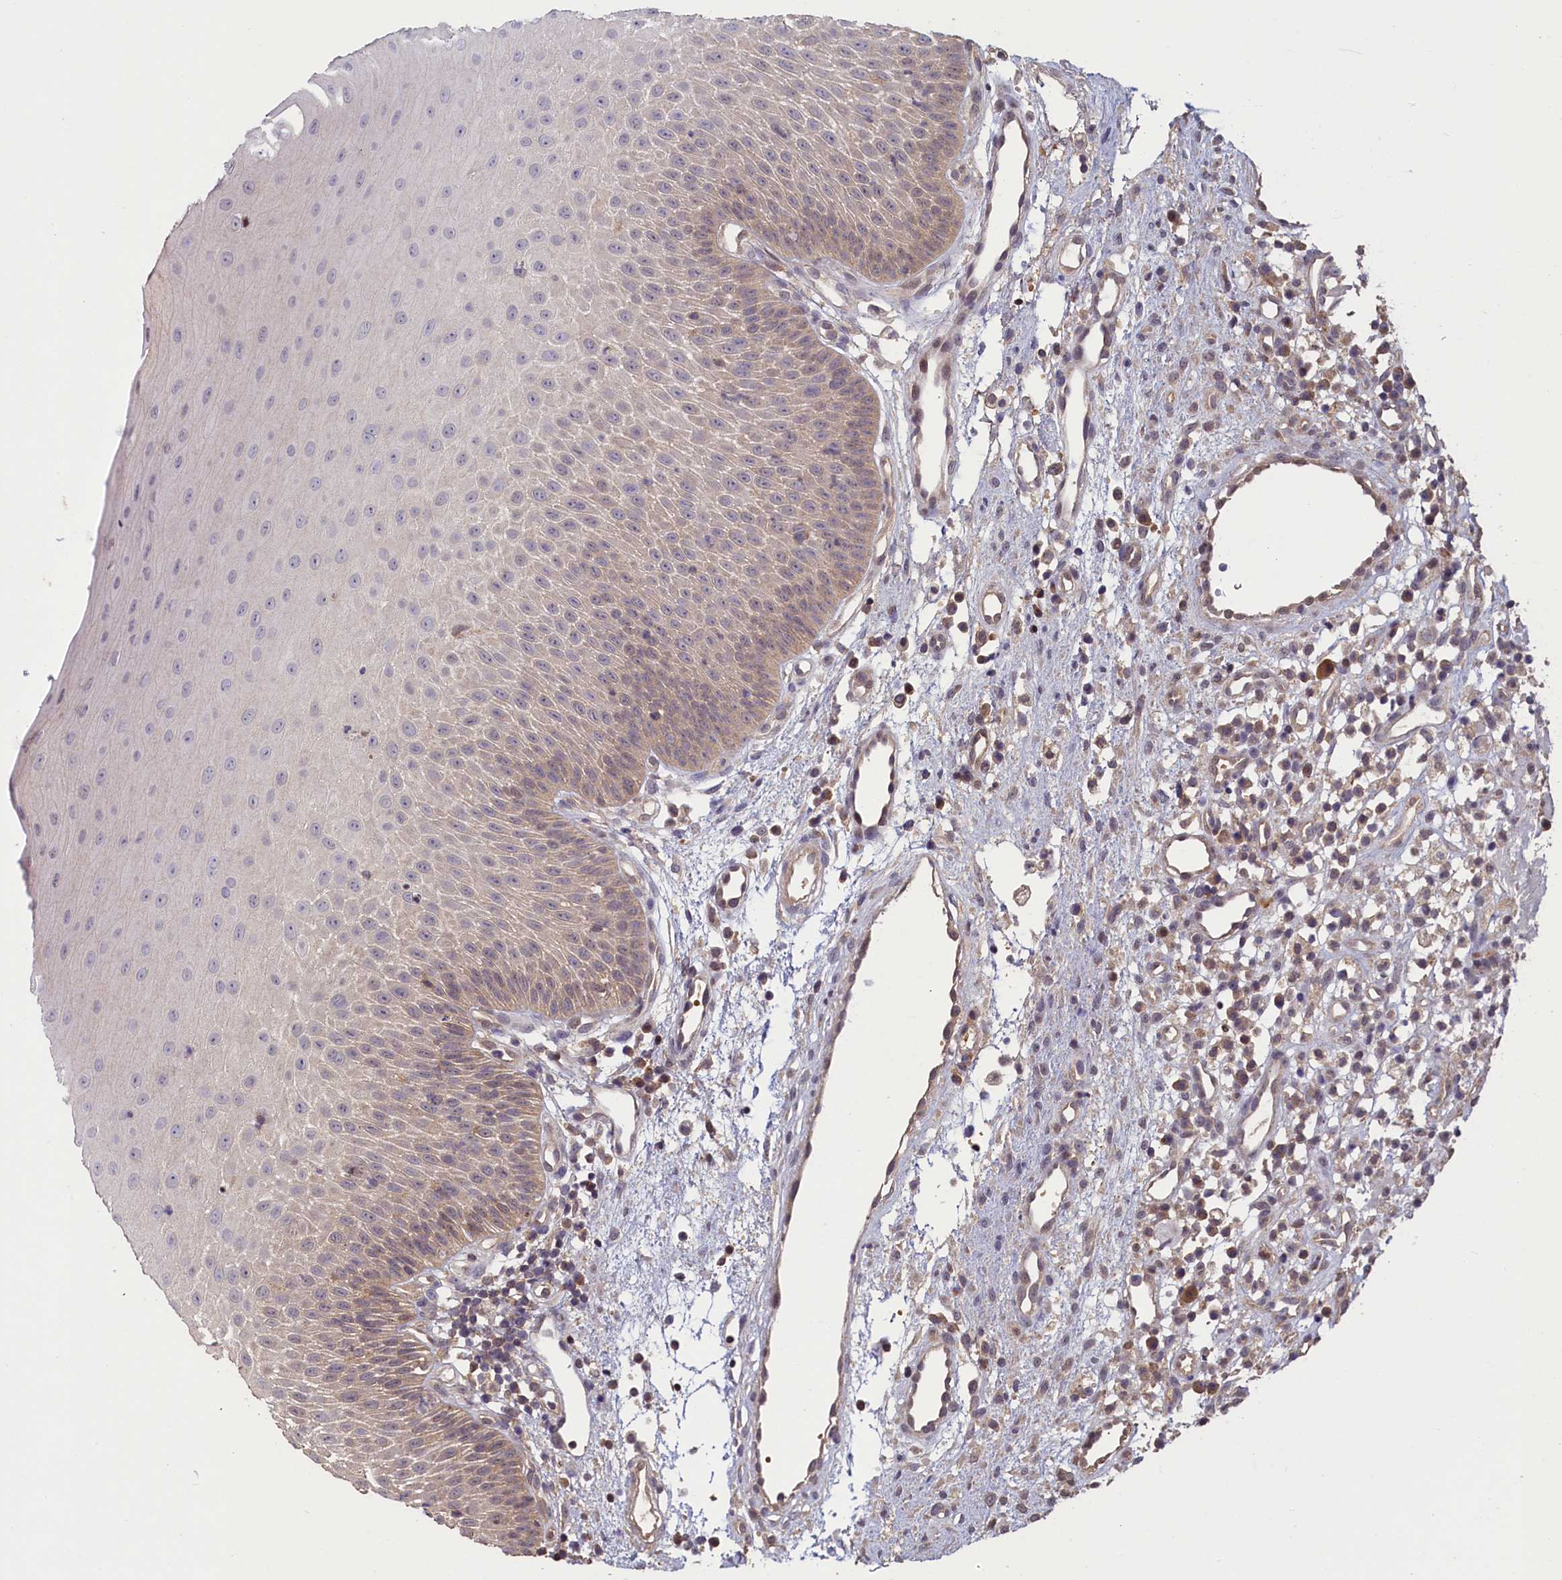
{"staining": {"intensity": "moderate", "quantity": "25%-75%", "location": "nuclear"}, "tissue": "oral mucosa", "cell_type": "Squamous epithelial cells", "image_type": "normal", "snomed": [{"axis": "morphology", "description": "Normal tissue, NOS"}, {"axis": "topography", "description": "Oral tissue"}], "caption": "DAB (3,3'-diaminobenzidine) immunohistochemical staining of benign oral mucosa displays moderate nuclear protein staining in approximately 25%-75% of squamous epithelial cells. The staining was performed using DAB (3,3'-diaminobenzidine), with brown indicating positive protein expression. Nuclei are stained blue with hematoxylin.", "gene": "NUBP1", "patient": {"sex": "female", "age": 13}}